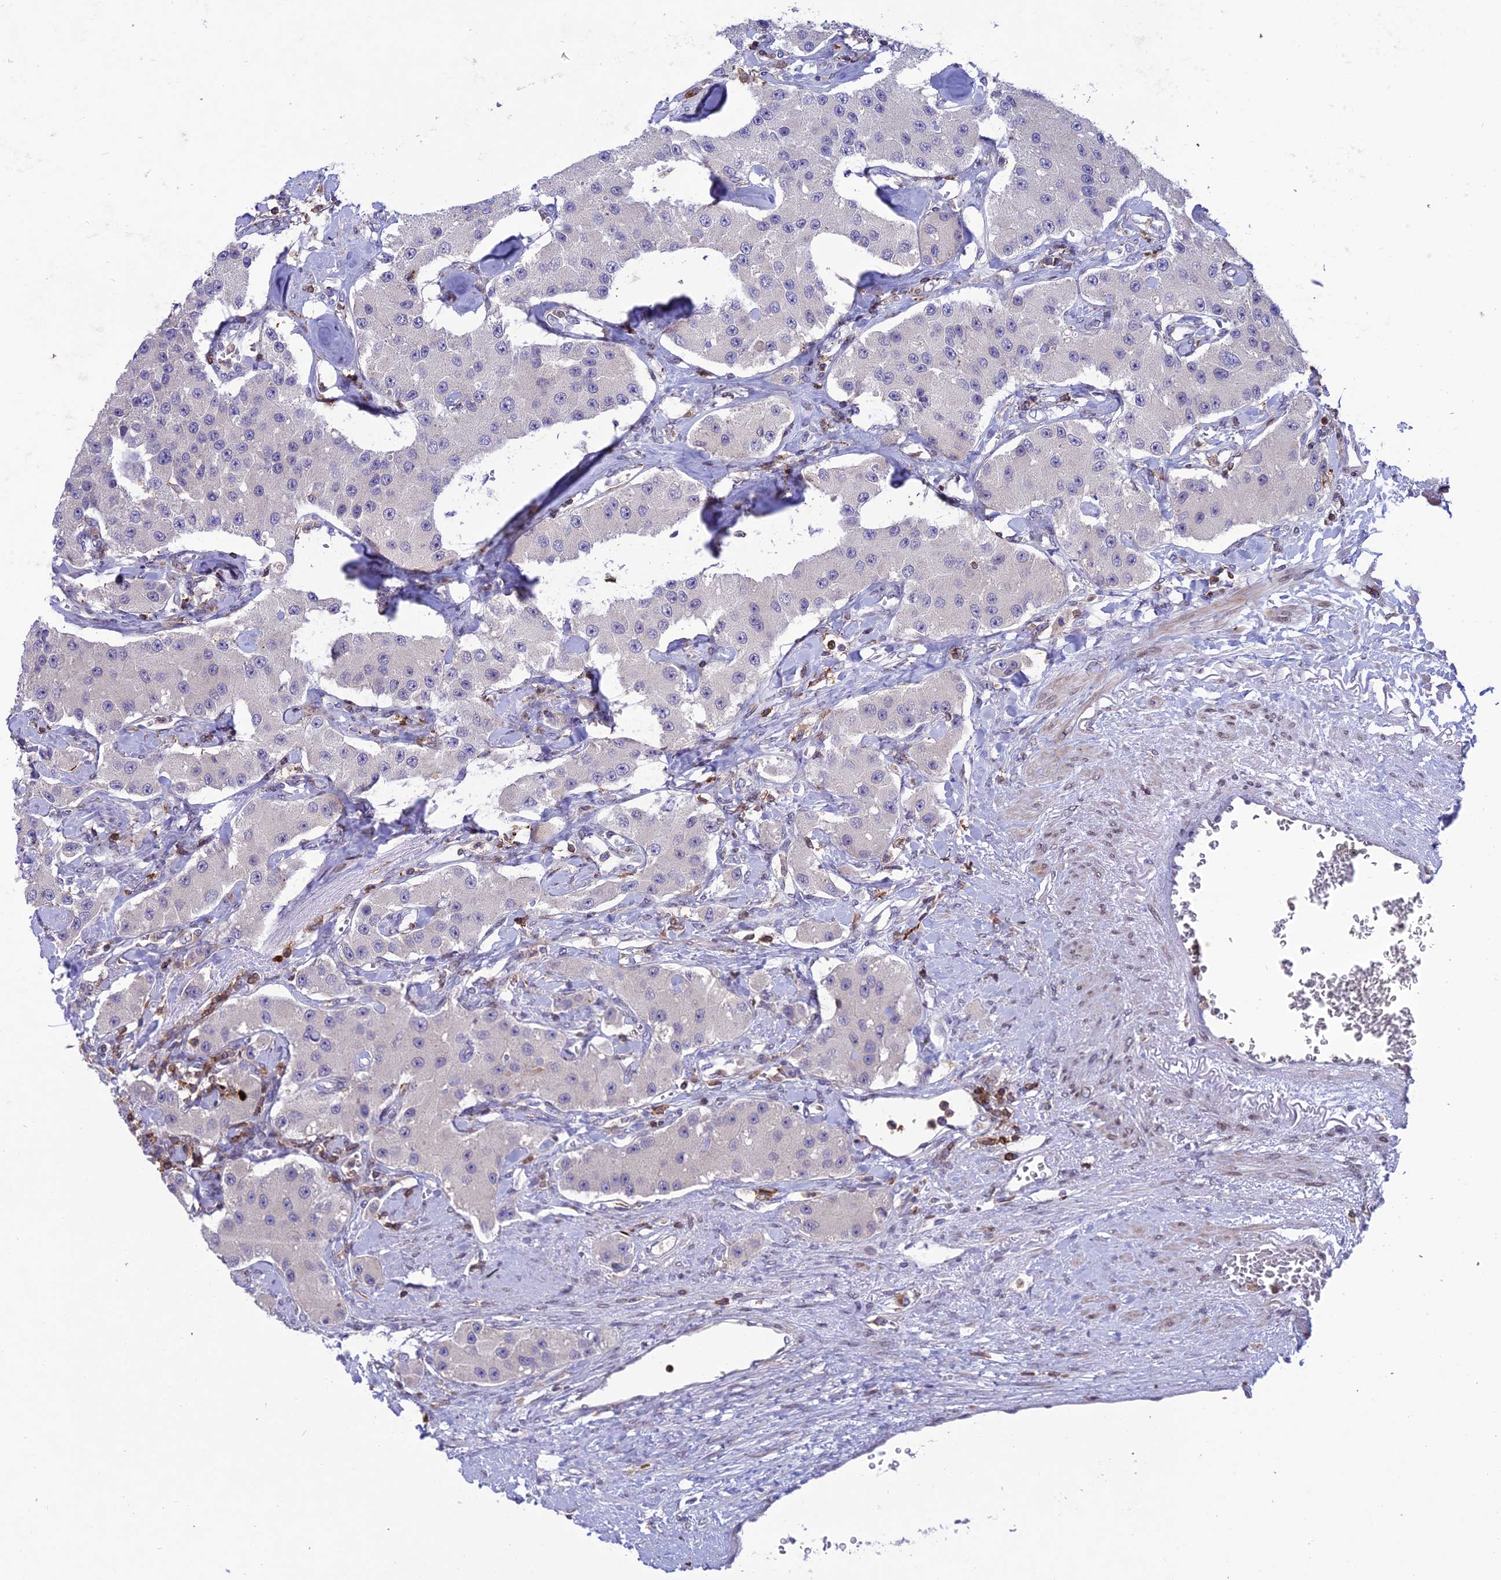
{"staining": {"intensity": "negative", "quantity": "none", "location": "none"}, "tissue": "carcinoid", "cell_type": "Tumor cells", "image_type": "cancer", "snomed": [{"axis": "morphology", "description": "Carcinoid, malignant, NOS"}, {"axis": "topography", "description": "Pancreas"}], "caption": "Tumor cells show no significant protein expression in carcinoid.", "gene": "FAM76A", "patient": {"sex": "male", "age": 41}}